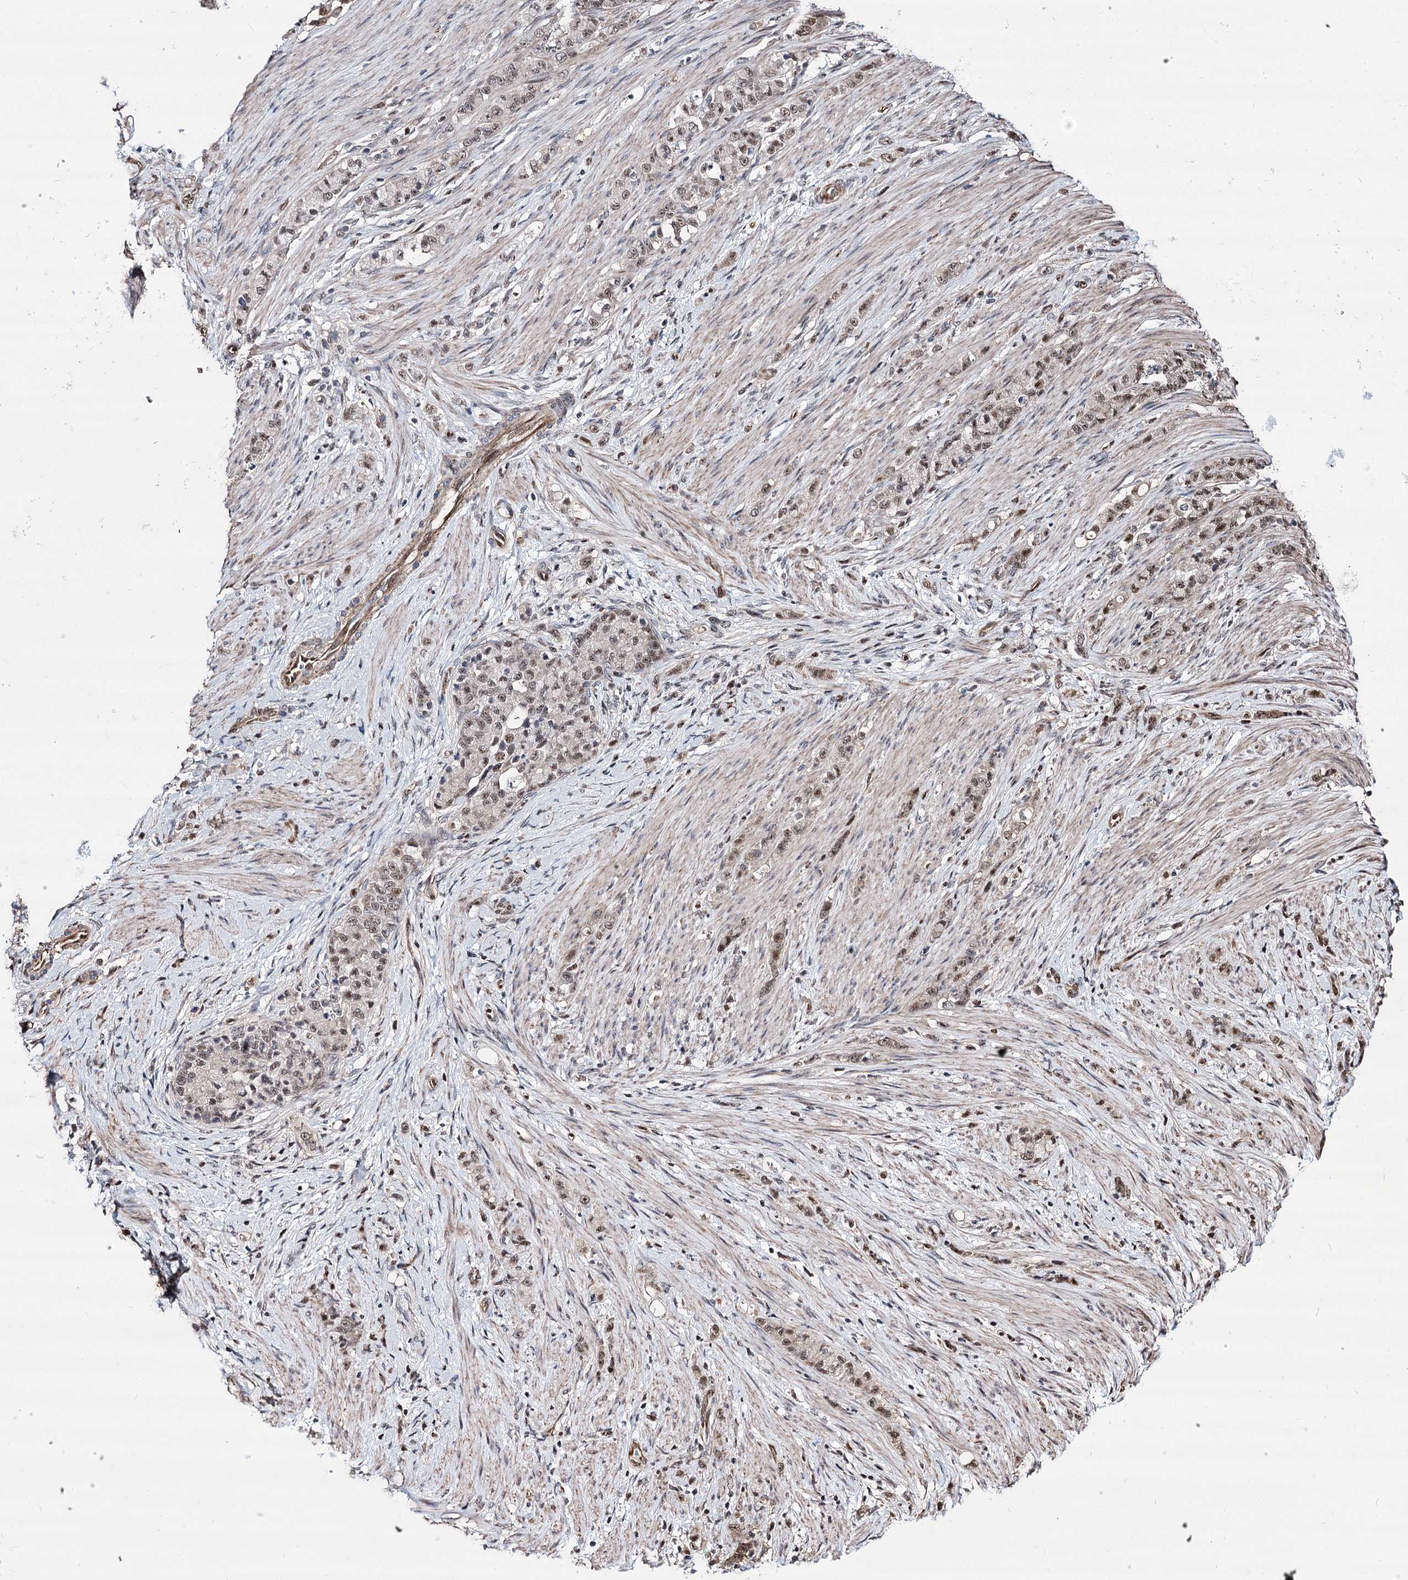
{"staining": {"intensity": "weak", "quantity": "25%-75%", "location": "nuclear"}, "tissue": "stomach cancer", "cell_type": "Tumor cells", "image_type": "cancer", "snomed": [{"axis": "morphology", "description": "Adenocarcinoma, NOS"}, {"axis": "topography", "description": "Stomach"}], "caption": "This image displays stomach cancer (adenocarcinoma) stained with immunohistochemistry to label a protein in brown. The nuclear of tumor cells show weak positivity for the protein. Nuclei are counter-stained blue.", "gene": "CHMP7", "patient": {"sex": "female", "age": 79}}